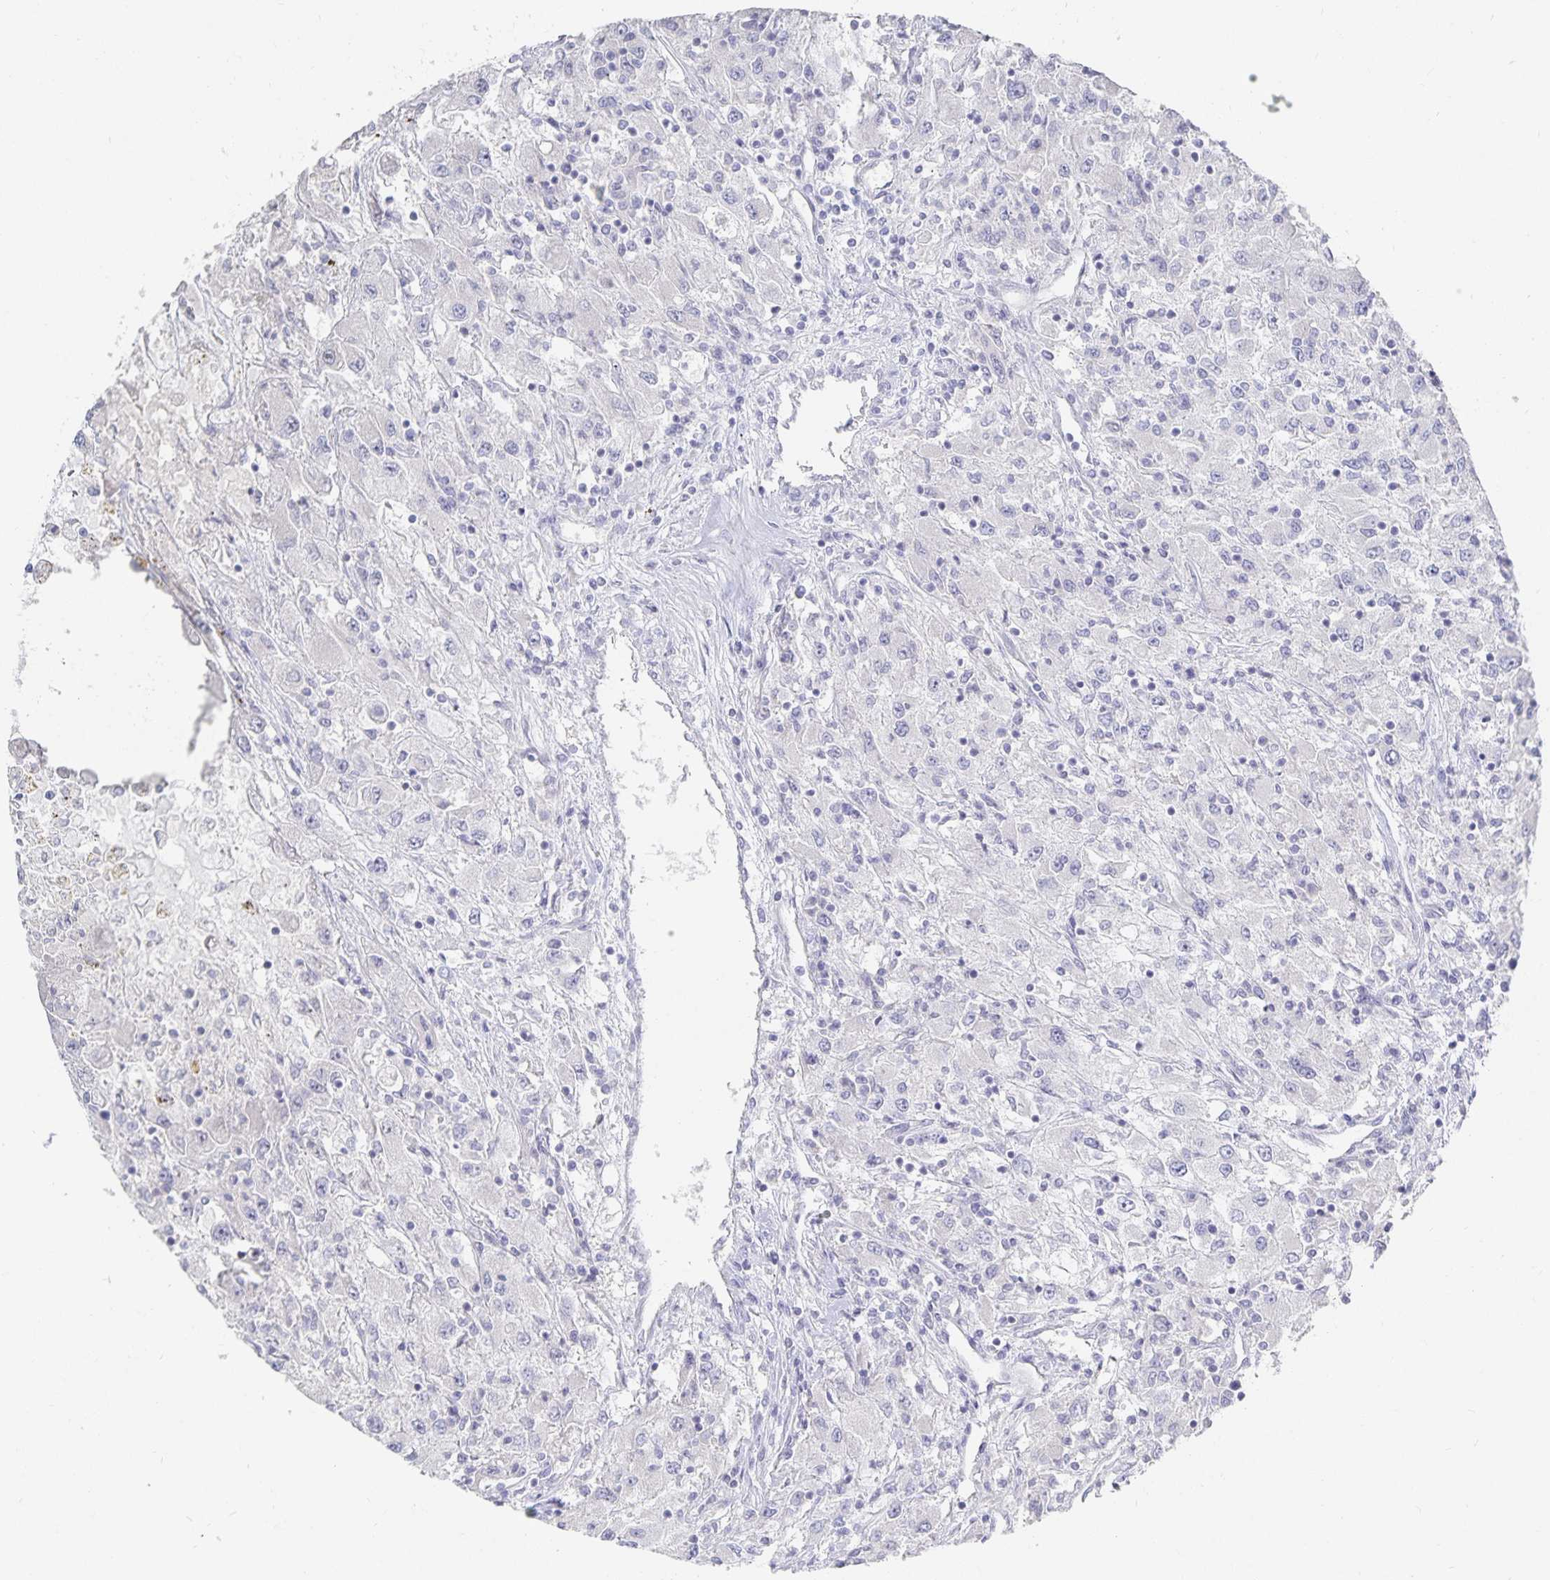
{"staining": {"intensity": "negative", "quantity": "none", "location": "none"}, "tissue": "renal cancer", "cell_type": "Tumor cells", "image_type": "cancer", "snomed": [{"axis": "morphology", "description": "Adenocarcinoma, NOS"}, {"axis": "topography", "description": "Kidney"}], "caption": "Immunohistochemistry image of neoplastic tissue: renal adenocarcinoma stained with DAB (3,3'-diaminobenzidine) displays no significant protein positivity in tumor cells.", "gene": "DNAH9", "patient": {"sex": "female", "age": 67}}